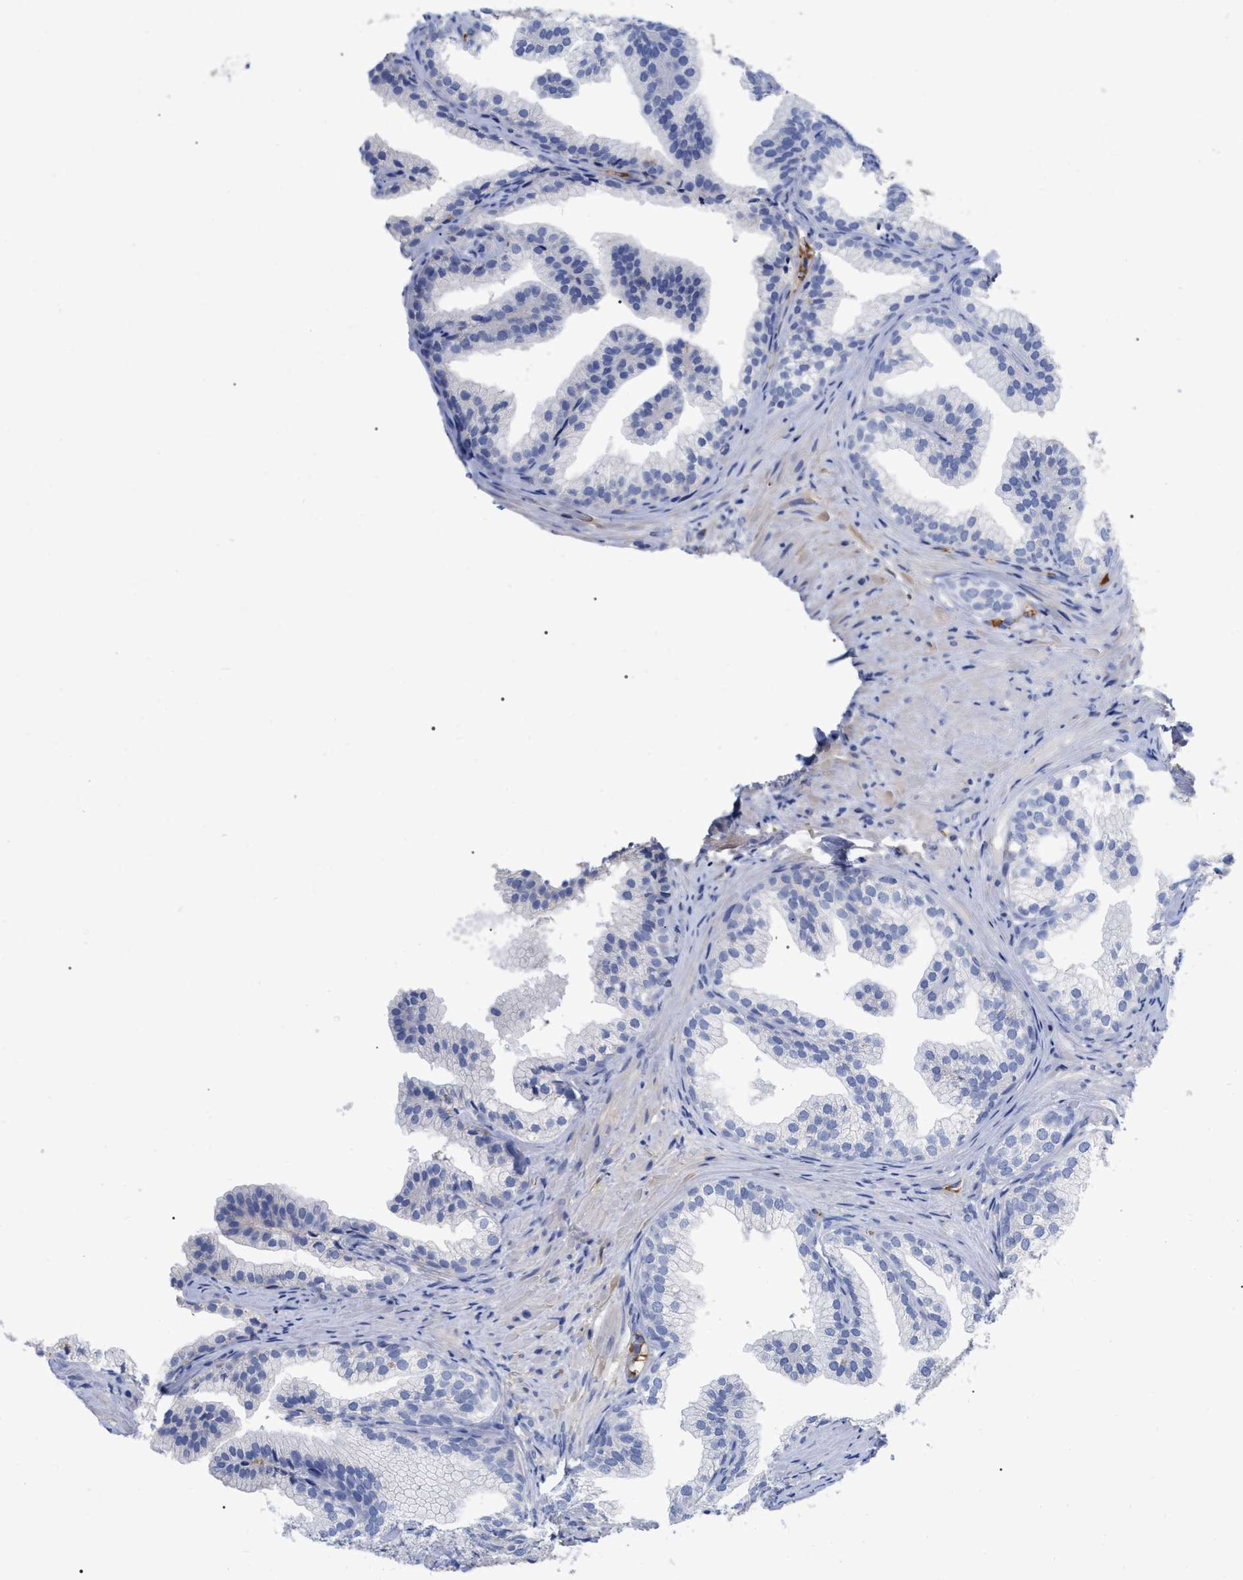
{"staining": {"intensity": "negative", "quantity": "none", "location": "none"}, "tissue": "prostate", "cell_type": "Glandular cells", "image_type": "normal", "snomed": [{"axis": "morphology", "description": "Normal tissue, NOS"}, {"axis": "topography", "description": "Prostate"}], "caption": "This photomicrograph is of benign prostate stained with immunohistochemistry (IHC) to label a protein in brown with the nuclei are counter-stained blue. There is no expression in glandular cells.", "gene": "IGHV5", "patient": {"sex": "male", "age": 76}}